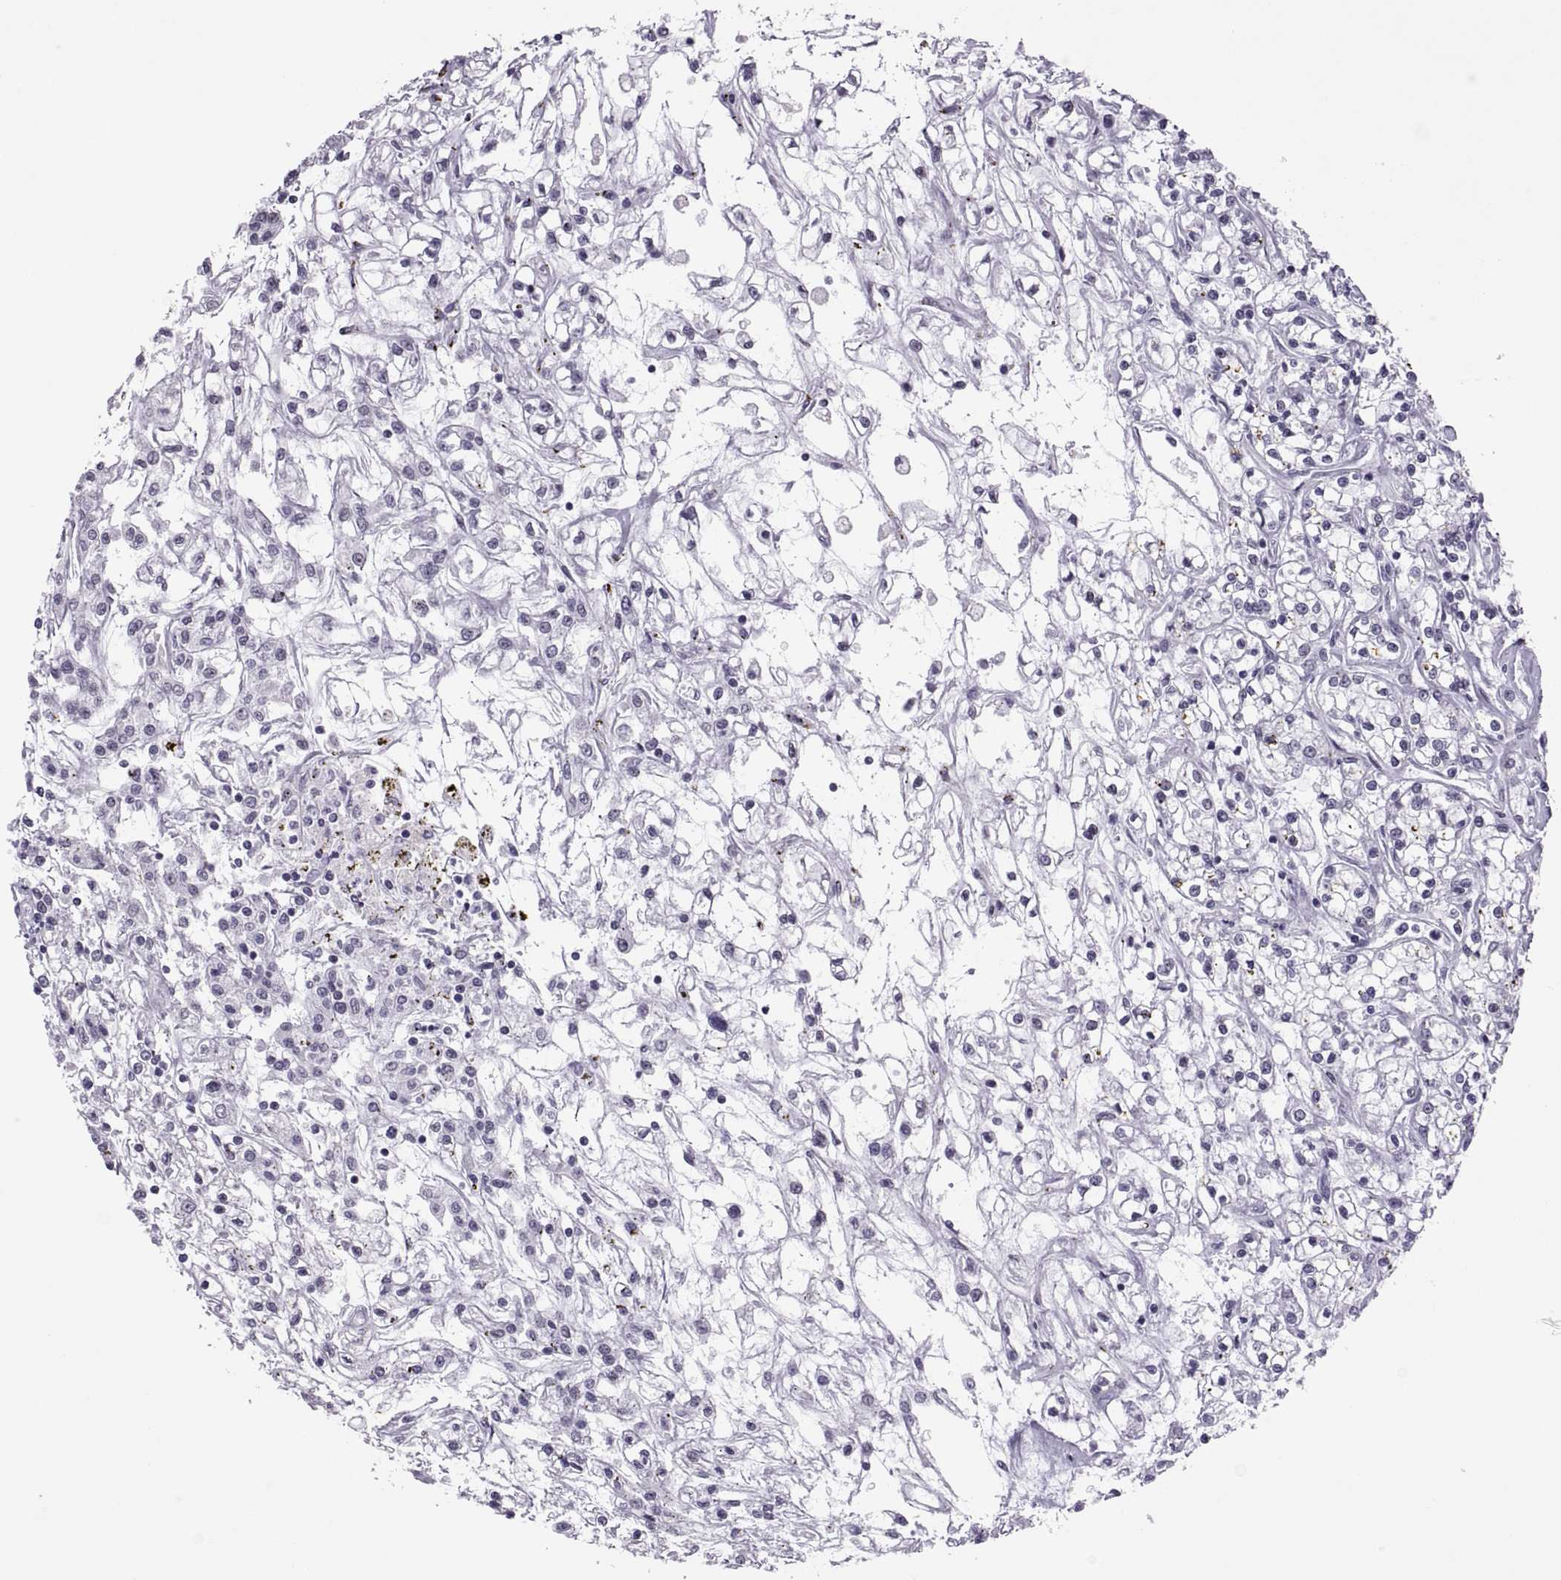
{"staining": {"intensity": "negative", "quantity": "none", "location": "none"}, "tissue": "renal cancer", "cell_type": "Tumor cells", "image_type": "cancer", "snomed": [{"axis": "morphology", "description": "Adenocarcinoma, NOS"}, {"axis": "topography", "description": "Kidney"}], "caption": "The micrograph shows no staining of tumor cells in renal cancer (adenocarcinoma). (DAB IHC with hematoxylin counter stain).", "gene": "KRT77", "patient": {"sex": "female", "age": 59}}